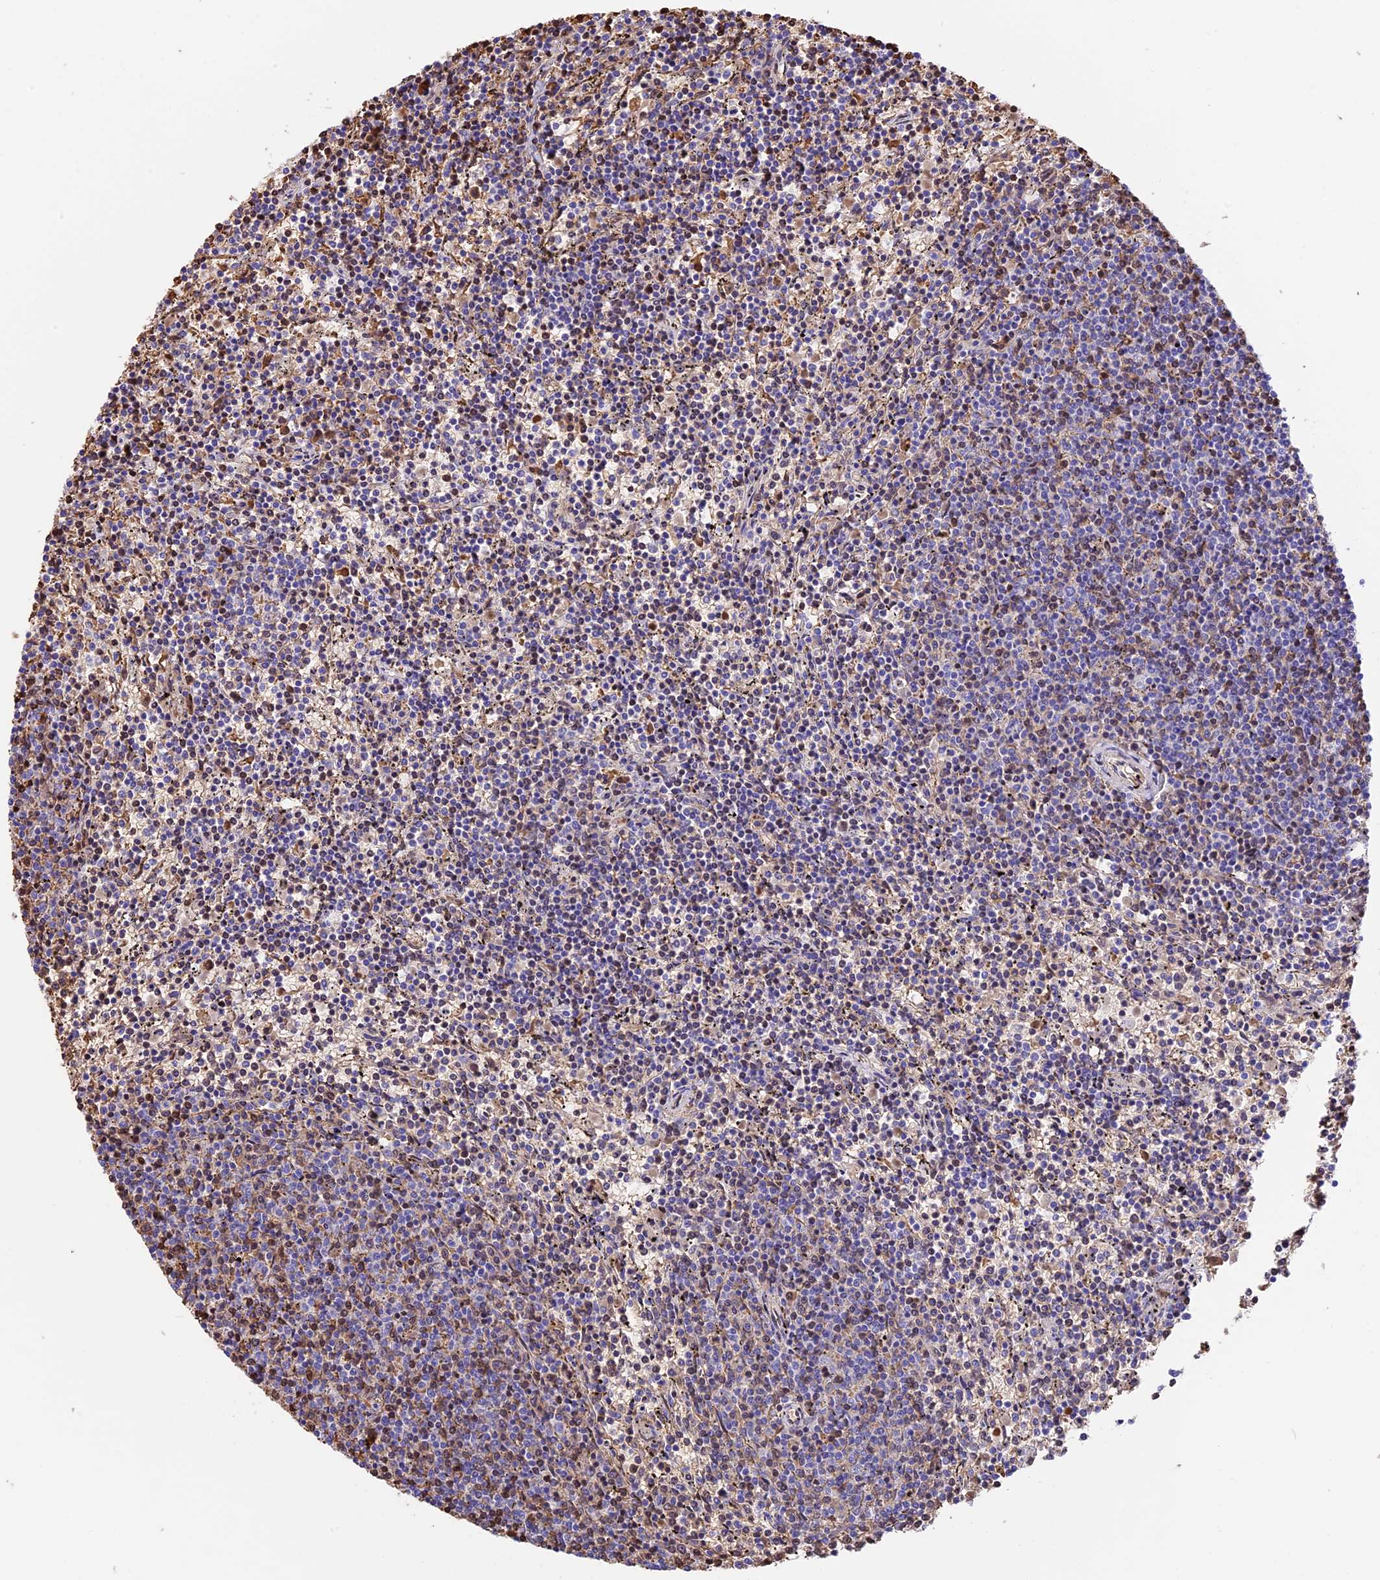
{"staining": {"intensity": "weak", "quantity": "<25%", "location": "cytoplasmic/membranous"}, "tissue": "lymphoma", "cell_type": "Tumor cells", "image_type": "cancer", "snomed": [{"axis": "morphology", "description": "Malignant lymphoma, non-Hodgkin's type, Low grade"}, {"axis": "topography", "description": "Spleen"}], "caption": "Tumor cells show no significant protein expression in lymphoma.", "gene": "TNNC2", "patient": {"sex": "female", "age": 50}}